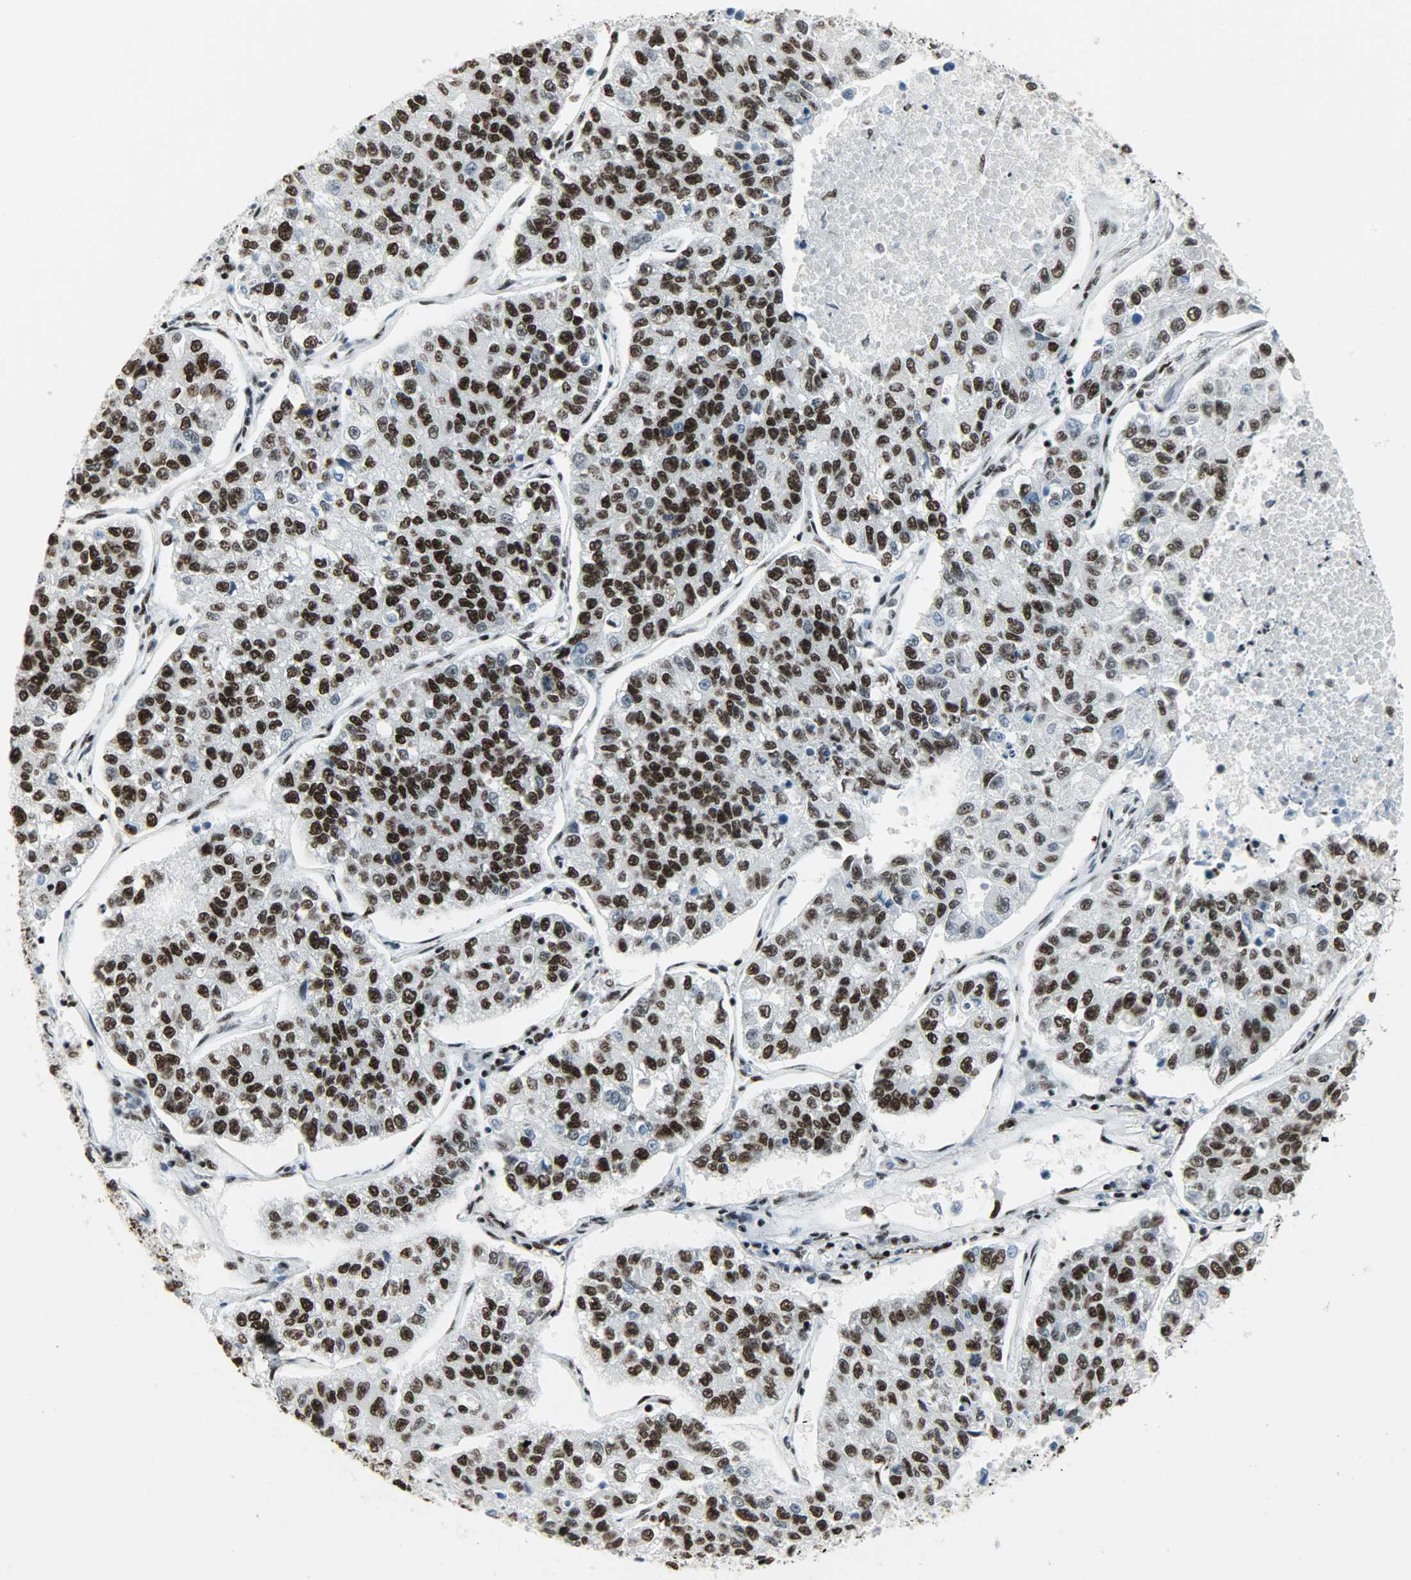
{"staining": {"intensity": "strong", "quantity": ">75%", "location": "nuclear"}, "tissue": "lung cancer", "cell_type": "Tumor cells", "image_type": "cancer", "snomed": [{"axis": "morphology", "description": "Adenocarcinoma, NOS"}, {"axis": "topography", "description": "Lung"}], "caption": "Strong nuclear protein positivity is seen in approximately >75% of tumor cells in adenocarcinoma (lung).", "gene": "SNRPA", "patient": {"sex": "male", "age": 49}}